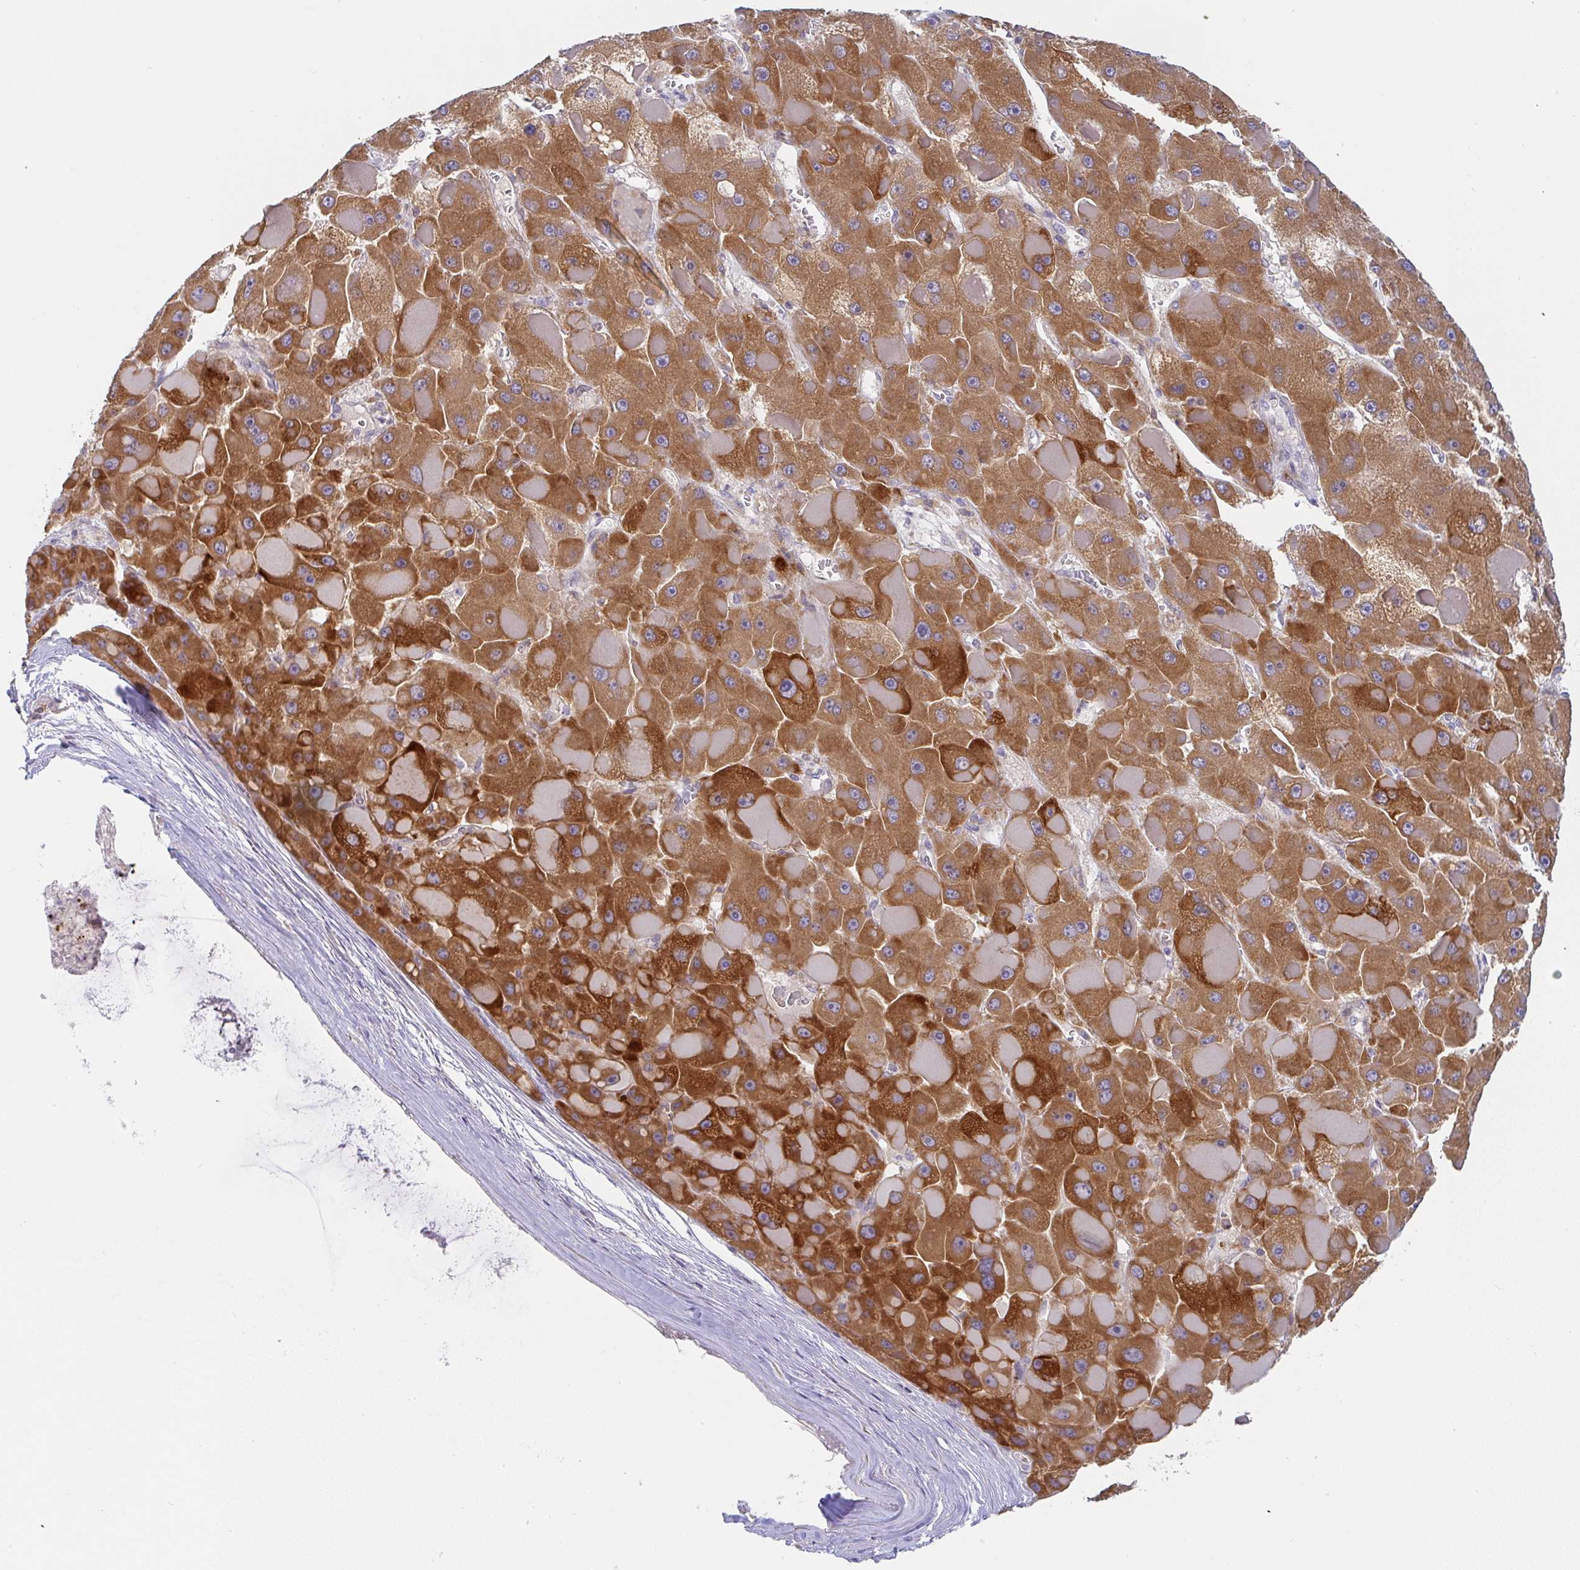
{"staining": {"intensity": "strong", "quantity": ">75%", "location": "cytoplasmic/membranous"}, "tissue": "liver cancer", "cell_type": "Tumor cells", "image_type": "cancer", "snomed": [{"axis": "morphology", "description": "Carcinoma, Hepatocellular, NOS"}, {"axis": "topography", "description": "Liver"}], "caption": "High-power microscopy captured an immunohistochemistry histopathology image of liver cancer (hepatocellular carcinoma), revealing strong cytoplasmic/membranous staining in approximately >75% of tumor cells.", "gene": "DERL2", "patient": {"sex": "female", "age": 73}}